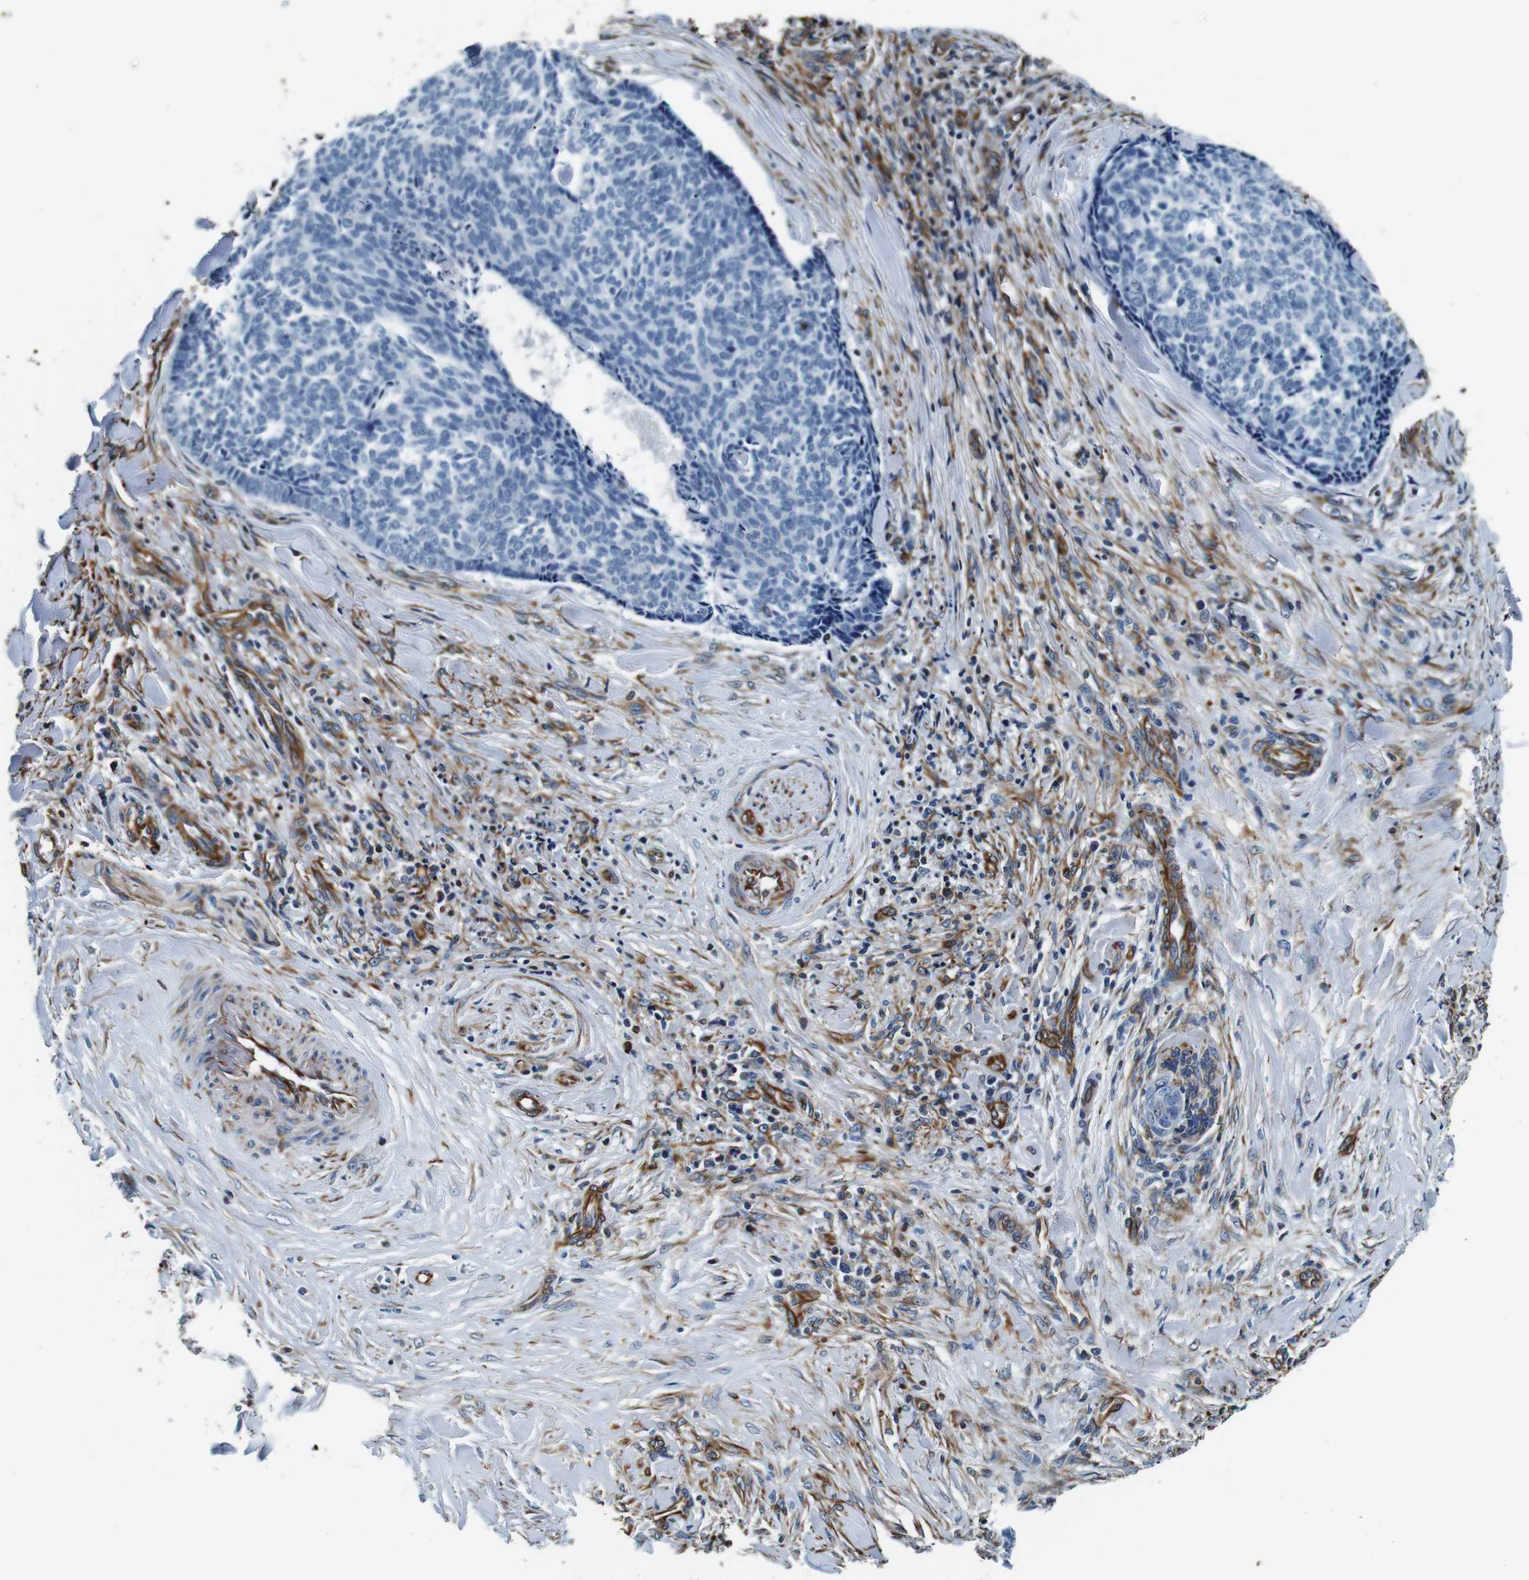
{"staining": {"intensity": "negative", "quantity": "none", "location": "none"}, "tissue": "skin cancer", "cell_type": "Tumor cells", "image_type": "cancer", "snomed": [{"axis": "morphology", "description": "Basal cell carcinoma"}, {"axis": "topography", "description": "Skin"}], "caption": "Skin basal cell carcinoma was stained to show a protein in brown. There is no significant staining in tumor cells.", "gene": "GJE1", "patient": {"sex": "male", "age": 84}}